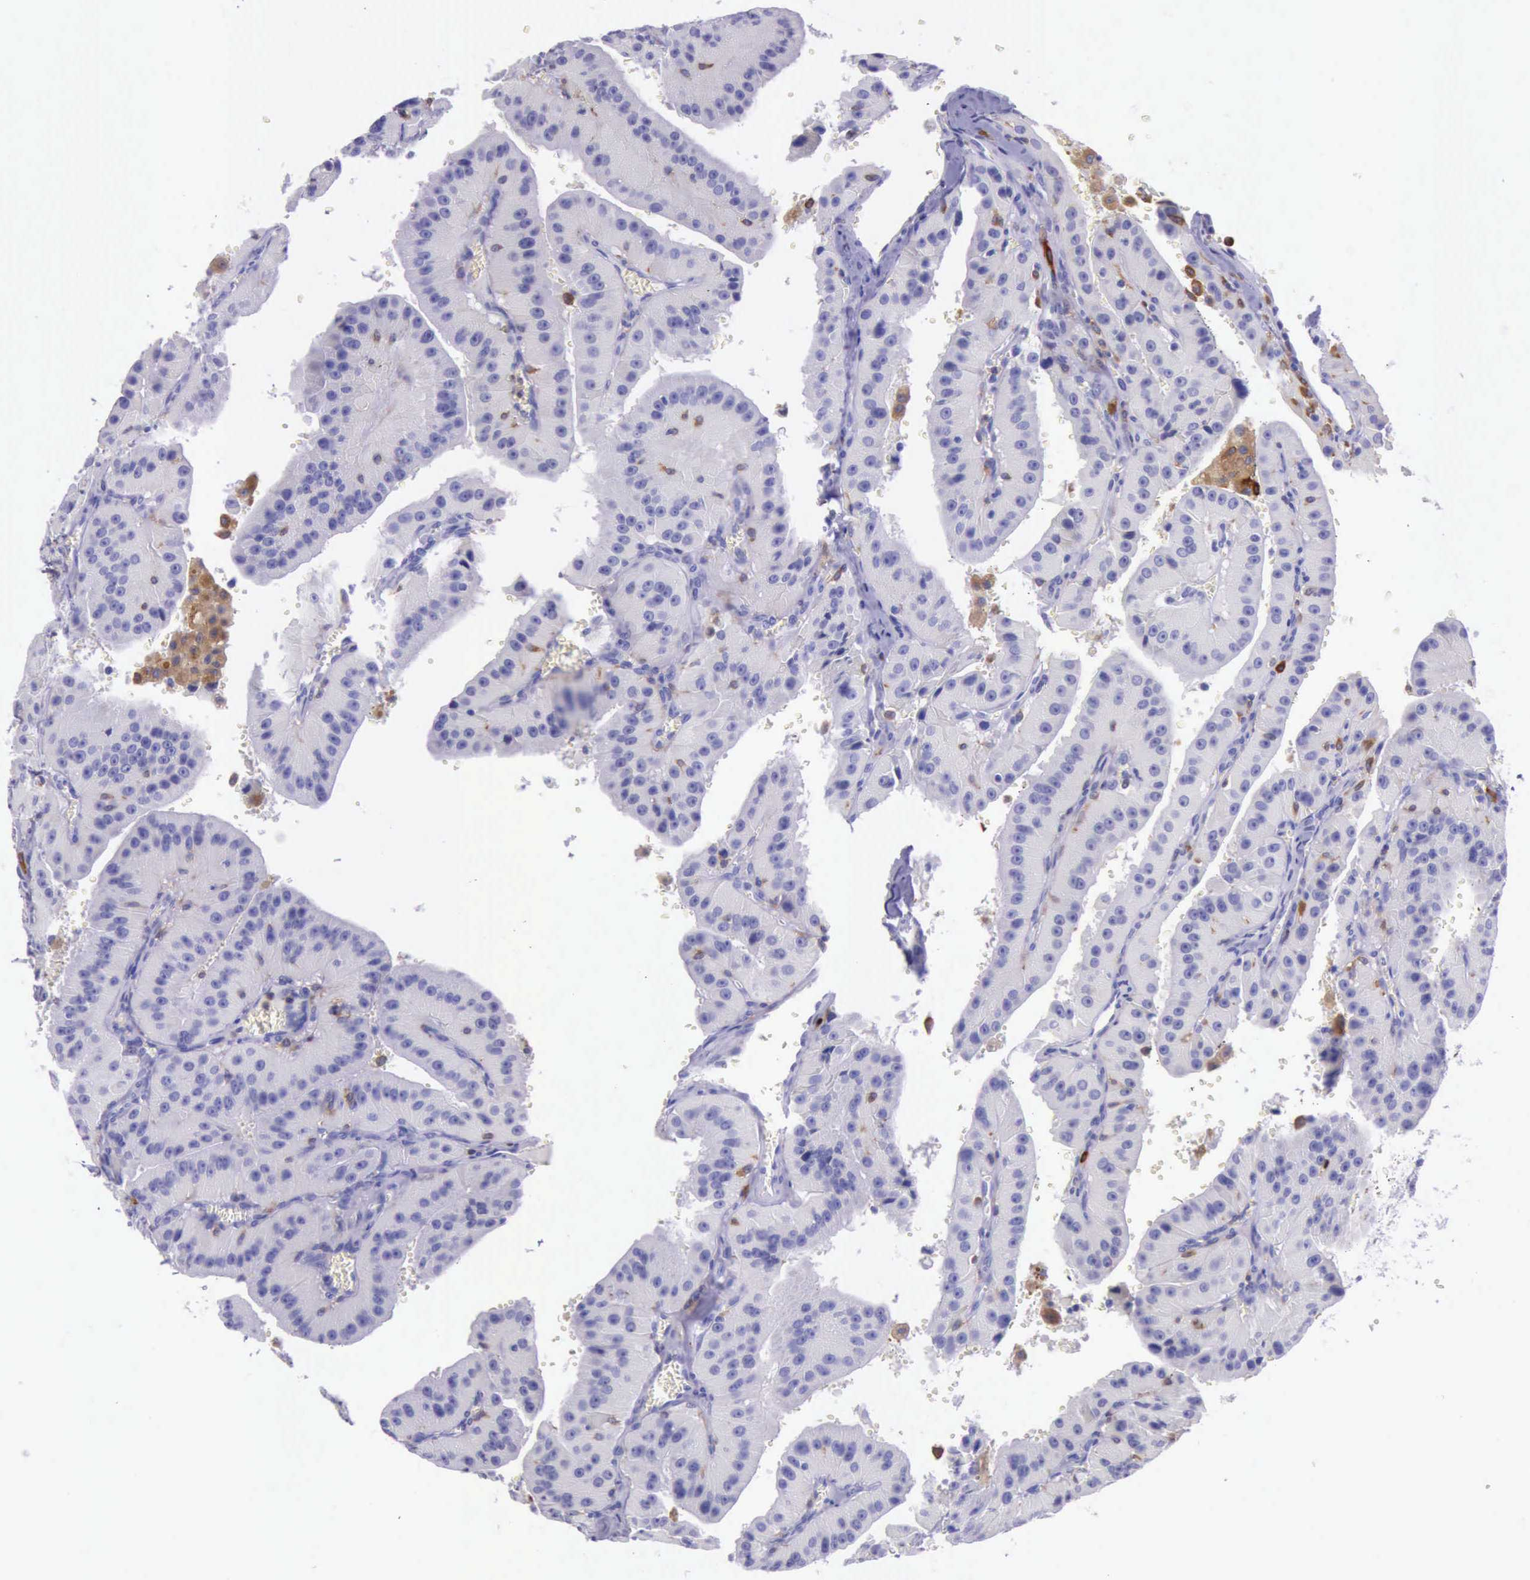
{"staining": {"intensity": "negative", "quantity": "none", "location": "none"}, "tissue": "thyroid cancer", "cell_type": "Tumor cells", "image_type": "cancer", "snomed": [{"axis": "morphology", "description": "Carcinoma, NOS"}, {"axis": "topography", "description": "Thyroid gland"}], "caption": "DAB immunohistochemical staining of human carcinoma (thyroid) displays no significant staining in tumor cells.", "gene": "BTK", "patient": {"sex": "male", "age": 76}}